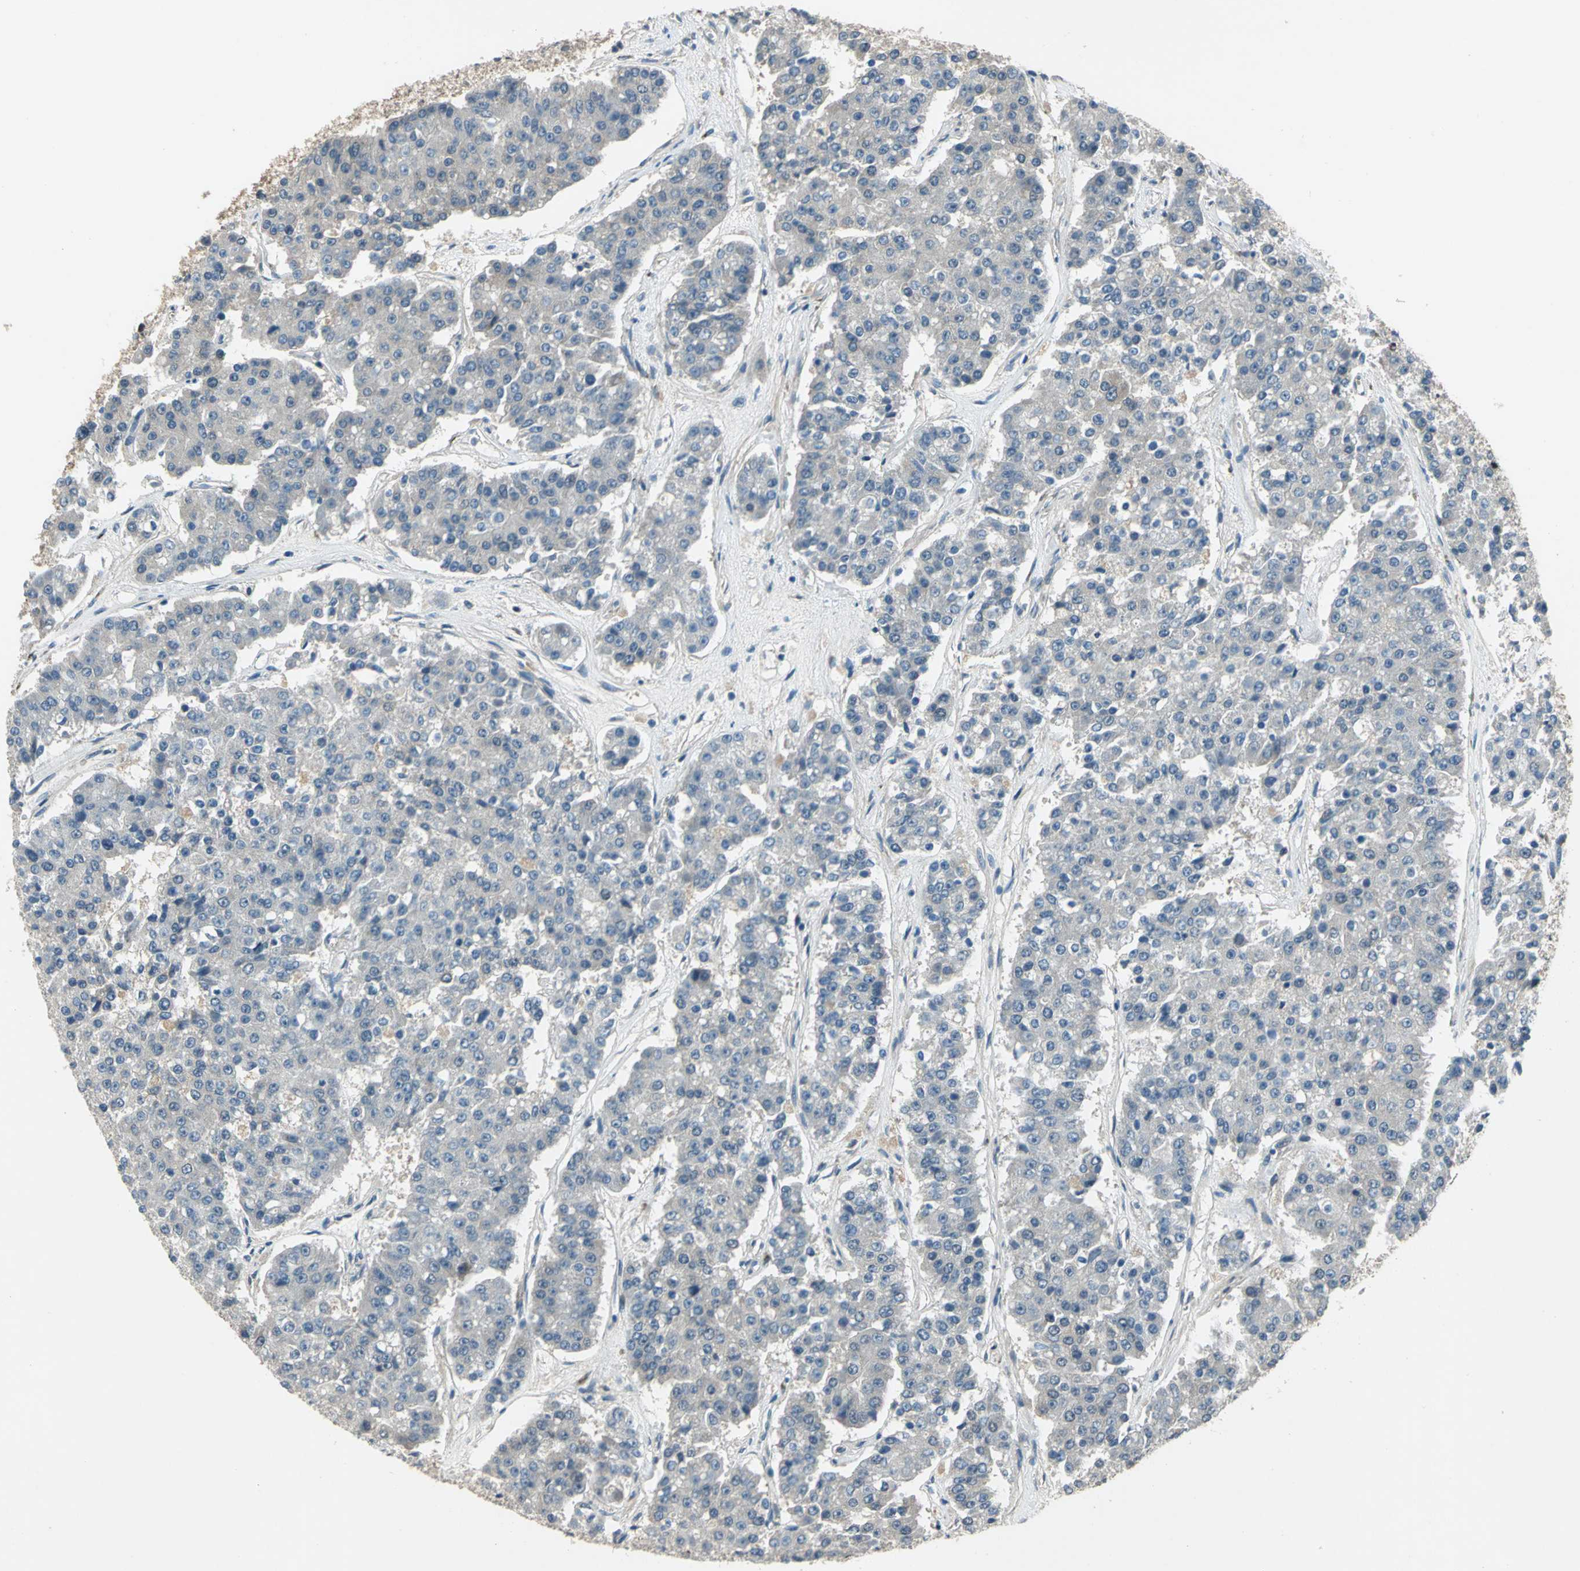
{"staining": {"intensity": "weak", "quantity": ">75%", "location": "cytoplasmic/membranous"}, "tissue": "pancreatic cancer", "cell_type": "Tumor cells", "image_type": "cancer", "snomed": [{"axis": "morphology", "description": "Adenocarcinoma, NOS"}, {"axis": "topography", "description": "Pancreas"}], "caption": "A brown stain highlights weak cytoplasmic/membranous expression of a protein in human pancreatic cancer (adenocarcinoma) tumor cells. (brown staining indicates protein expression, while blue staining denotes nuclei).", "gene": "NFKBIE", "patient": {"sex": "male", "age": 50}}